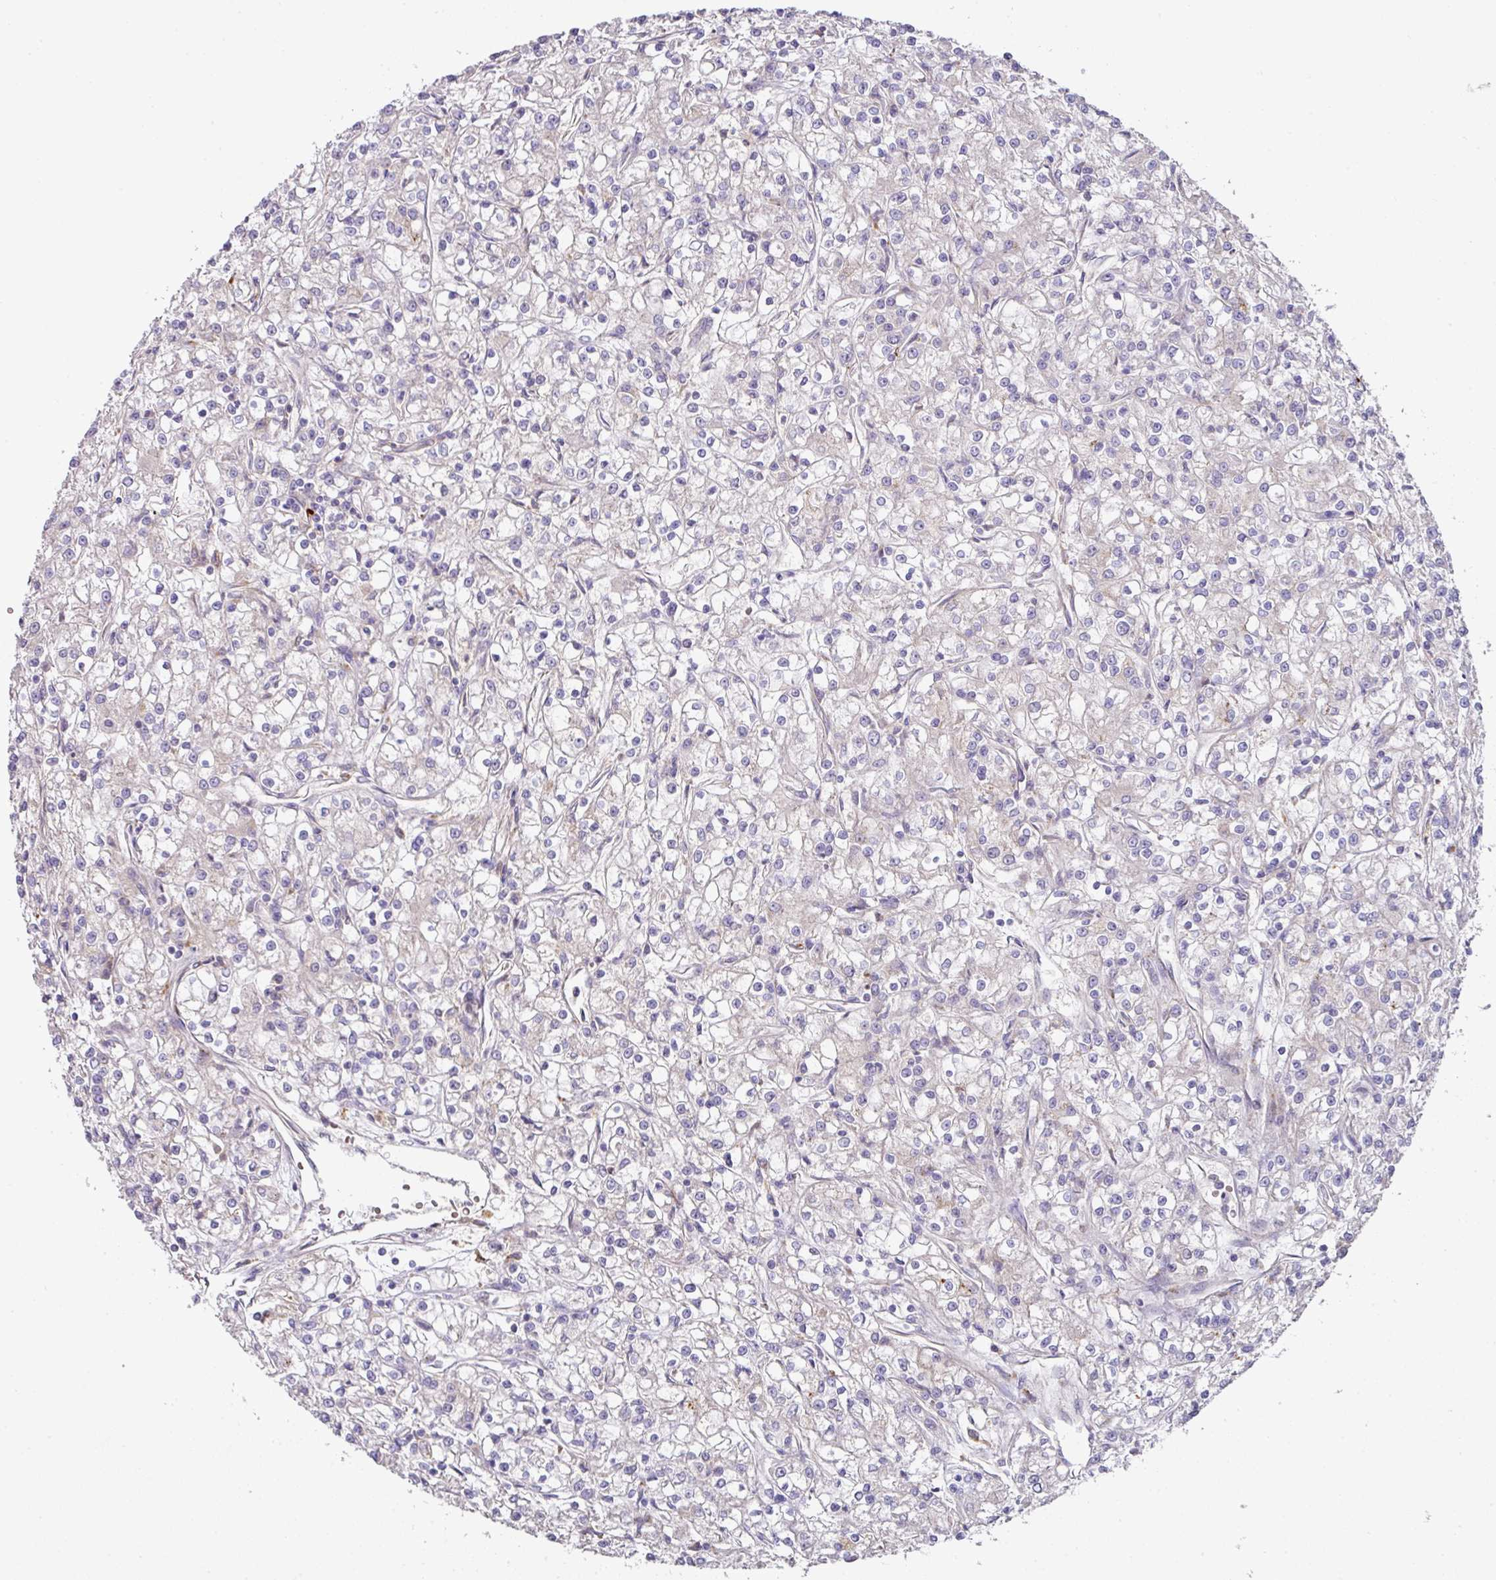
{"staining": {"intensity": "negative", "quantity": "none", "location": "none"}, "tissue": "renal cancer", "cell_type": "Tumor cells", "image_type": "cancer", "snomed": [{"axis": "morphology", "description": "Adenocarcinoma, NOS"}, {"axis": "topography", "description": "Kidney"}], "caption": "An immunohistochemistry image of renal cancer (adenocarcinoma) is shown. There is no staining in tumor cells of renal cancer (adenocarcinoma).", "gene": "TARM1", "patient": {"sex": "female", "age": 59}}